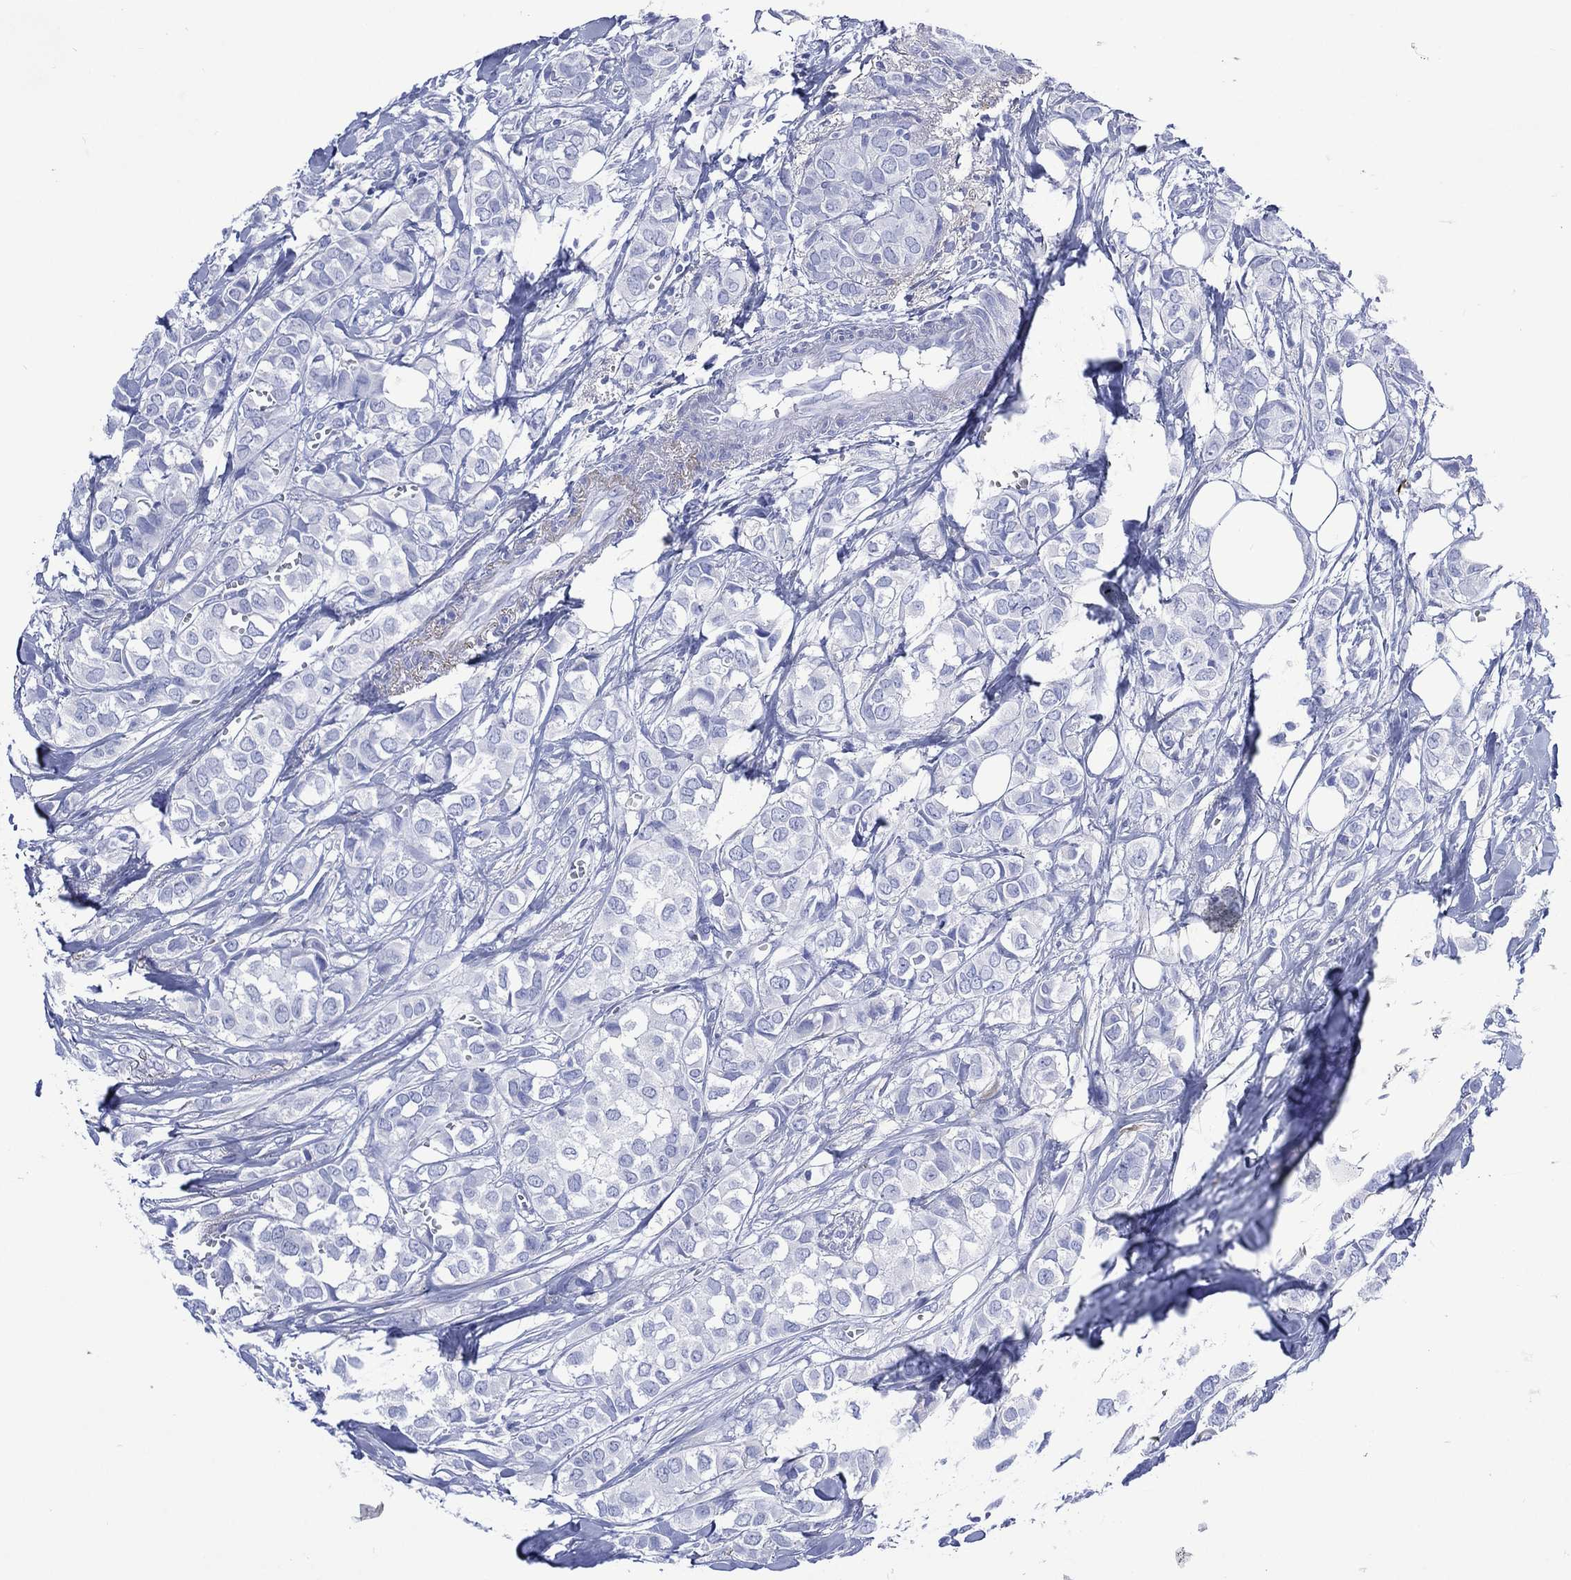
{"staining": {"intensity": "negative", "quantity": "none", "location": "none"}, "tissue": "breast cancer", "cell_type": "Tumor cells", "image_type": "cancer", "snomed": [{"axis": "morphology", "description": "Duct carcinoma"}, {"axis": "topography", "description": "Breast"}], "caption": "There is no significant staining in tumor cells of infiltrating ductal carcinoma (breast). Nuclei are stained in blue.", "gene": "SHCBP1L", "patient": {"sex": "female", "age": 85}}